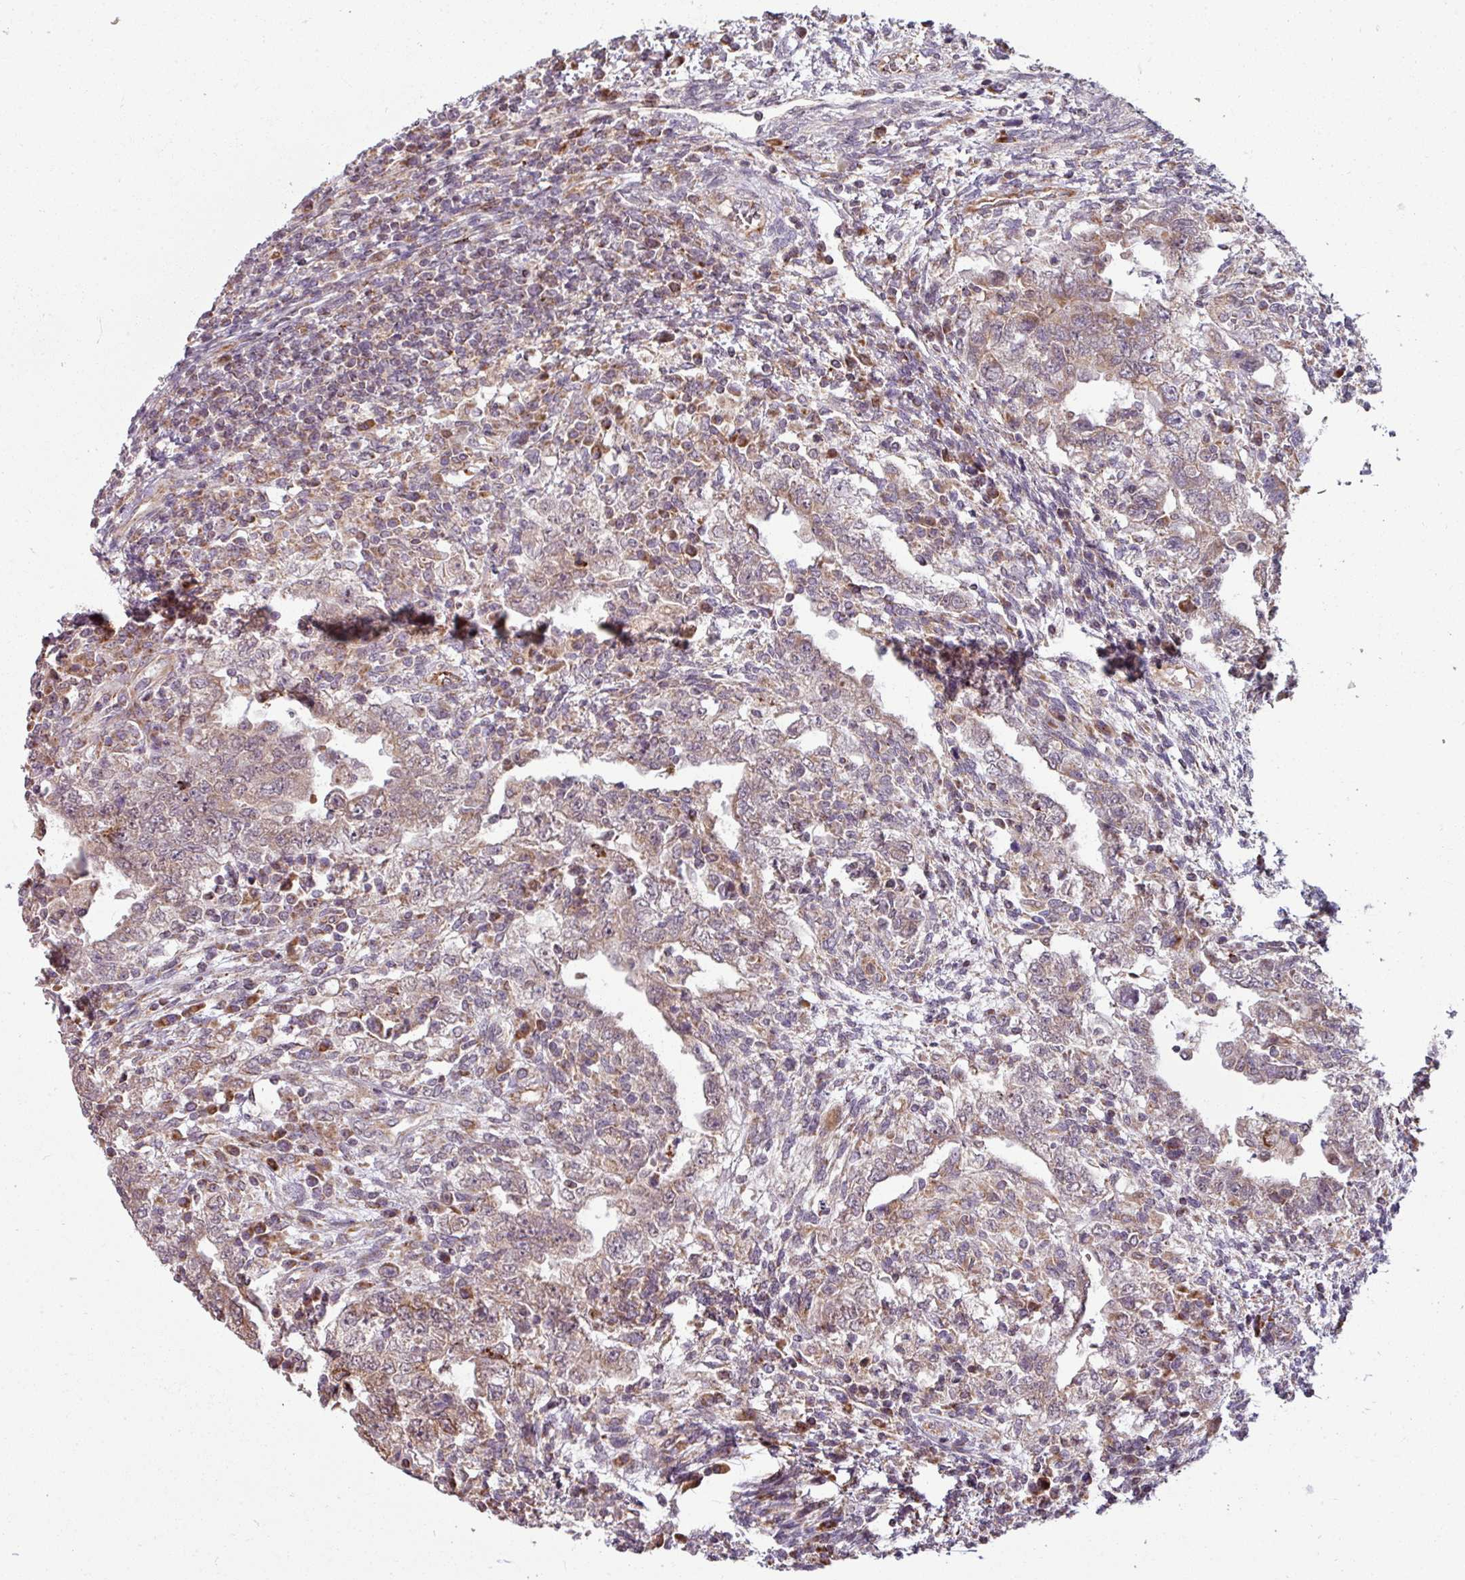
{"staining": {"intensity": "weak", "quantity": "25%-75%", "location": "cytoplasmic/membranous"}, "tissue": "testis cancer", "cell_type": "Tumor cells", "image_type": "cancer", "snomed": [{"axis": "morphology", "description": "Carcinoma, Embryonal, NOS"}, {"axis": "topography", "description": "Testis"}], "caption": "This is a histology image of immunohistochemistry staining of testis cancer (embryonal carcinoma), which shows weak expression in the cytoplasmic/membranous of tumor cells.", "gene": "MAGT1", "patient": {"sex": "male", "age": 26}}